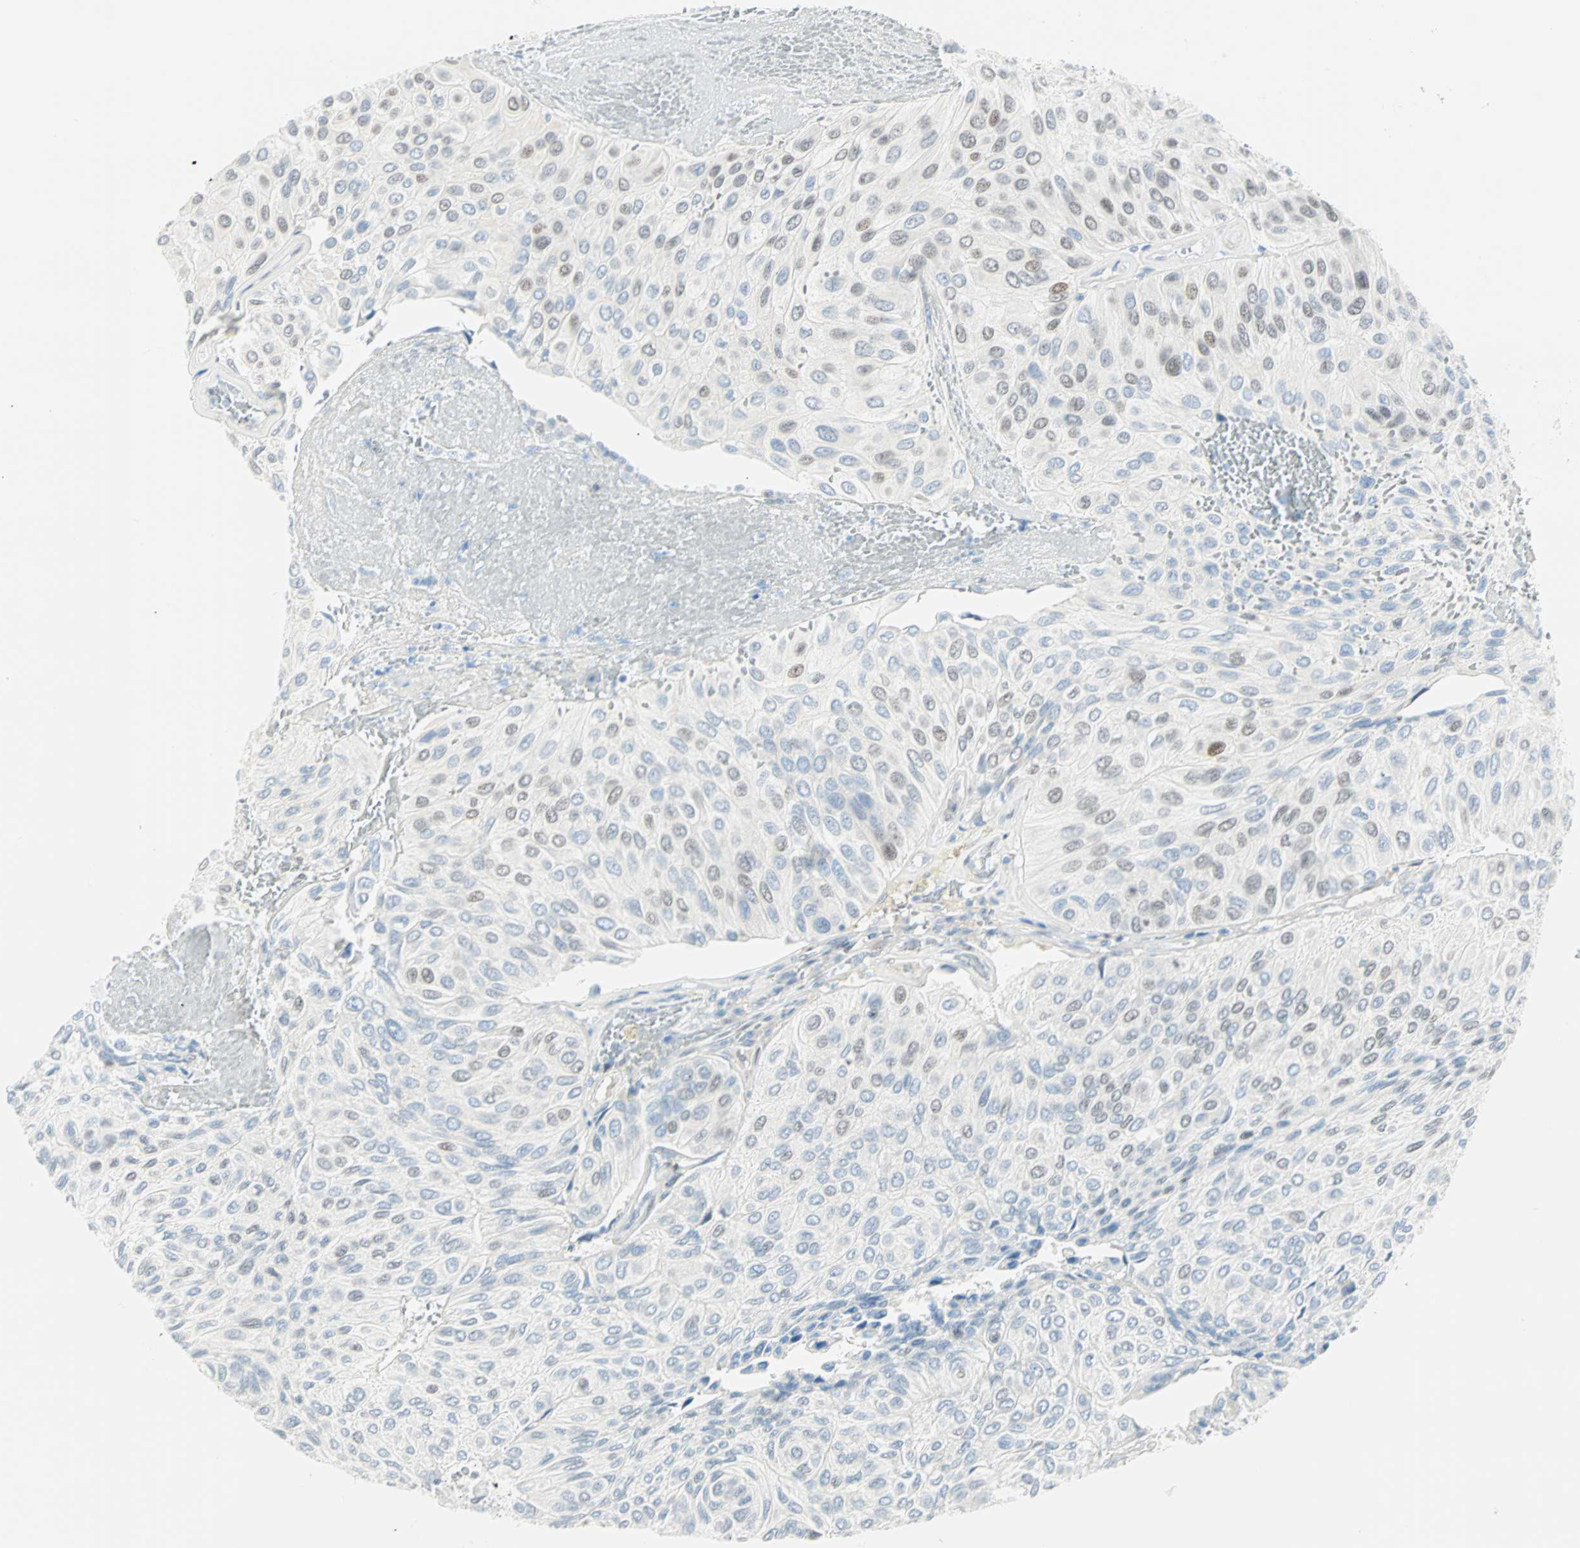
{"staining": {"intensity": "negative", "quantity": "none", "location": "none"}, "tissue": "urothelial cancer", "cell_type": "Tumor cells", "image_type": "cancer", "snomed": [{"axis": "morphology", "description": "Urothelial carcinoma, High grade"}, {"axis": "topography", "description": "Urinary bladder"}], "caption": "A photomicrograph of human urothelial carcinoma (high-grade) is negative for staining in tumor cells.", "gene": "PKNOX1", "patient": {"sex": "male", "age": 66}}